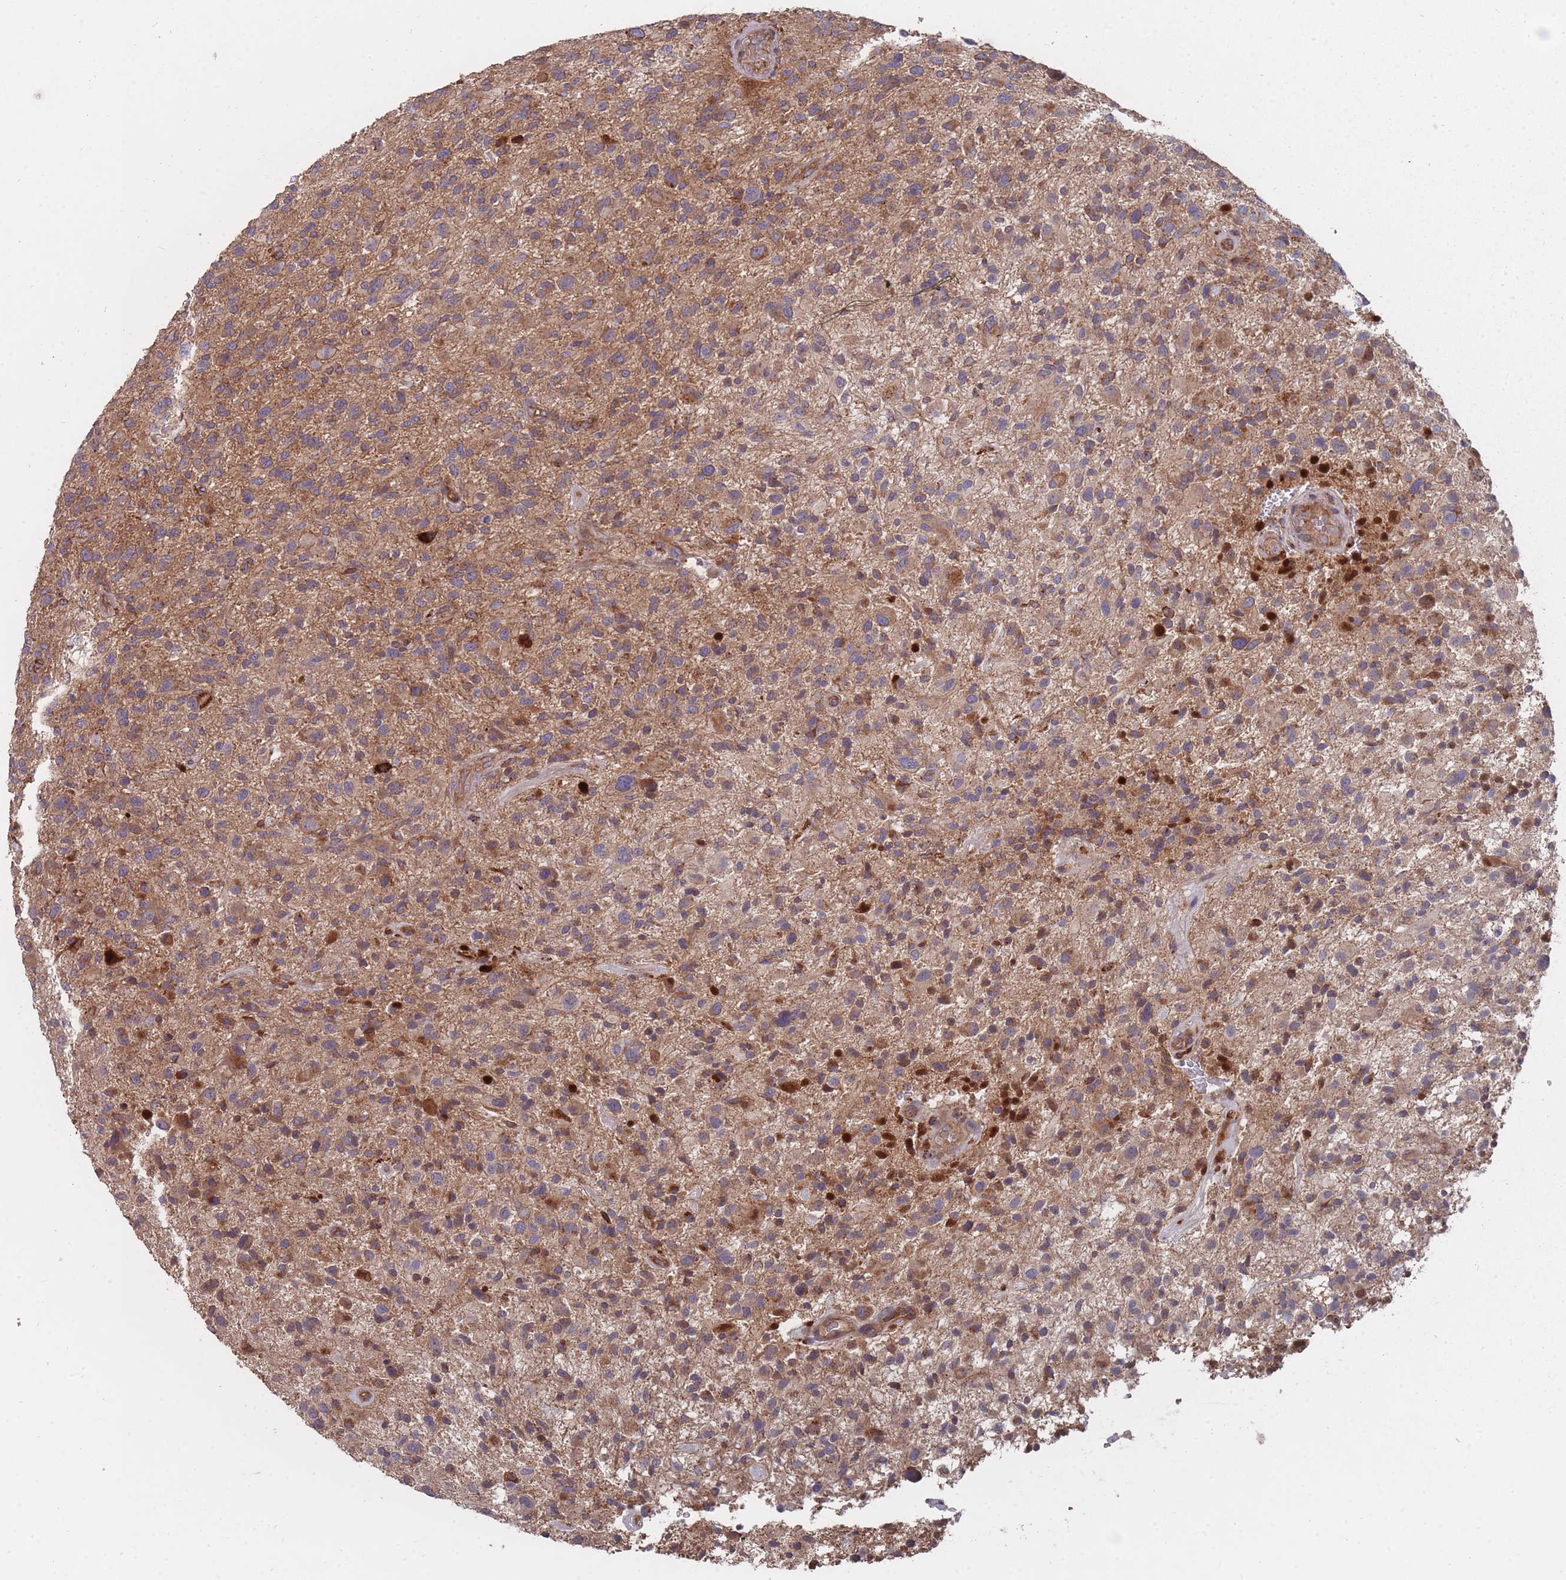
{"staining": {"intensity": "moderate", "quantity": ">75%", "location": "cytoplasmic/membranous"}, "tissue": "glioma", "cell_type": "Tumor cells", "image_type": "cancer", "snomed": [{"axis": "morphology", "description": "Glioma, malignant, High grade"}, {"axis": "topography", "description": "Brain"}], "caption": "A micrograph showing moderate cytoplasmic/membranous positivity in about >75% of tumor cells in malignant high-grade glioma, as visualized by brown immunohistochemical staining.", "gene": "THSD7B", "patient": {"sex": "male", "age": 47}}